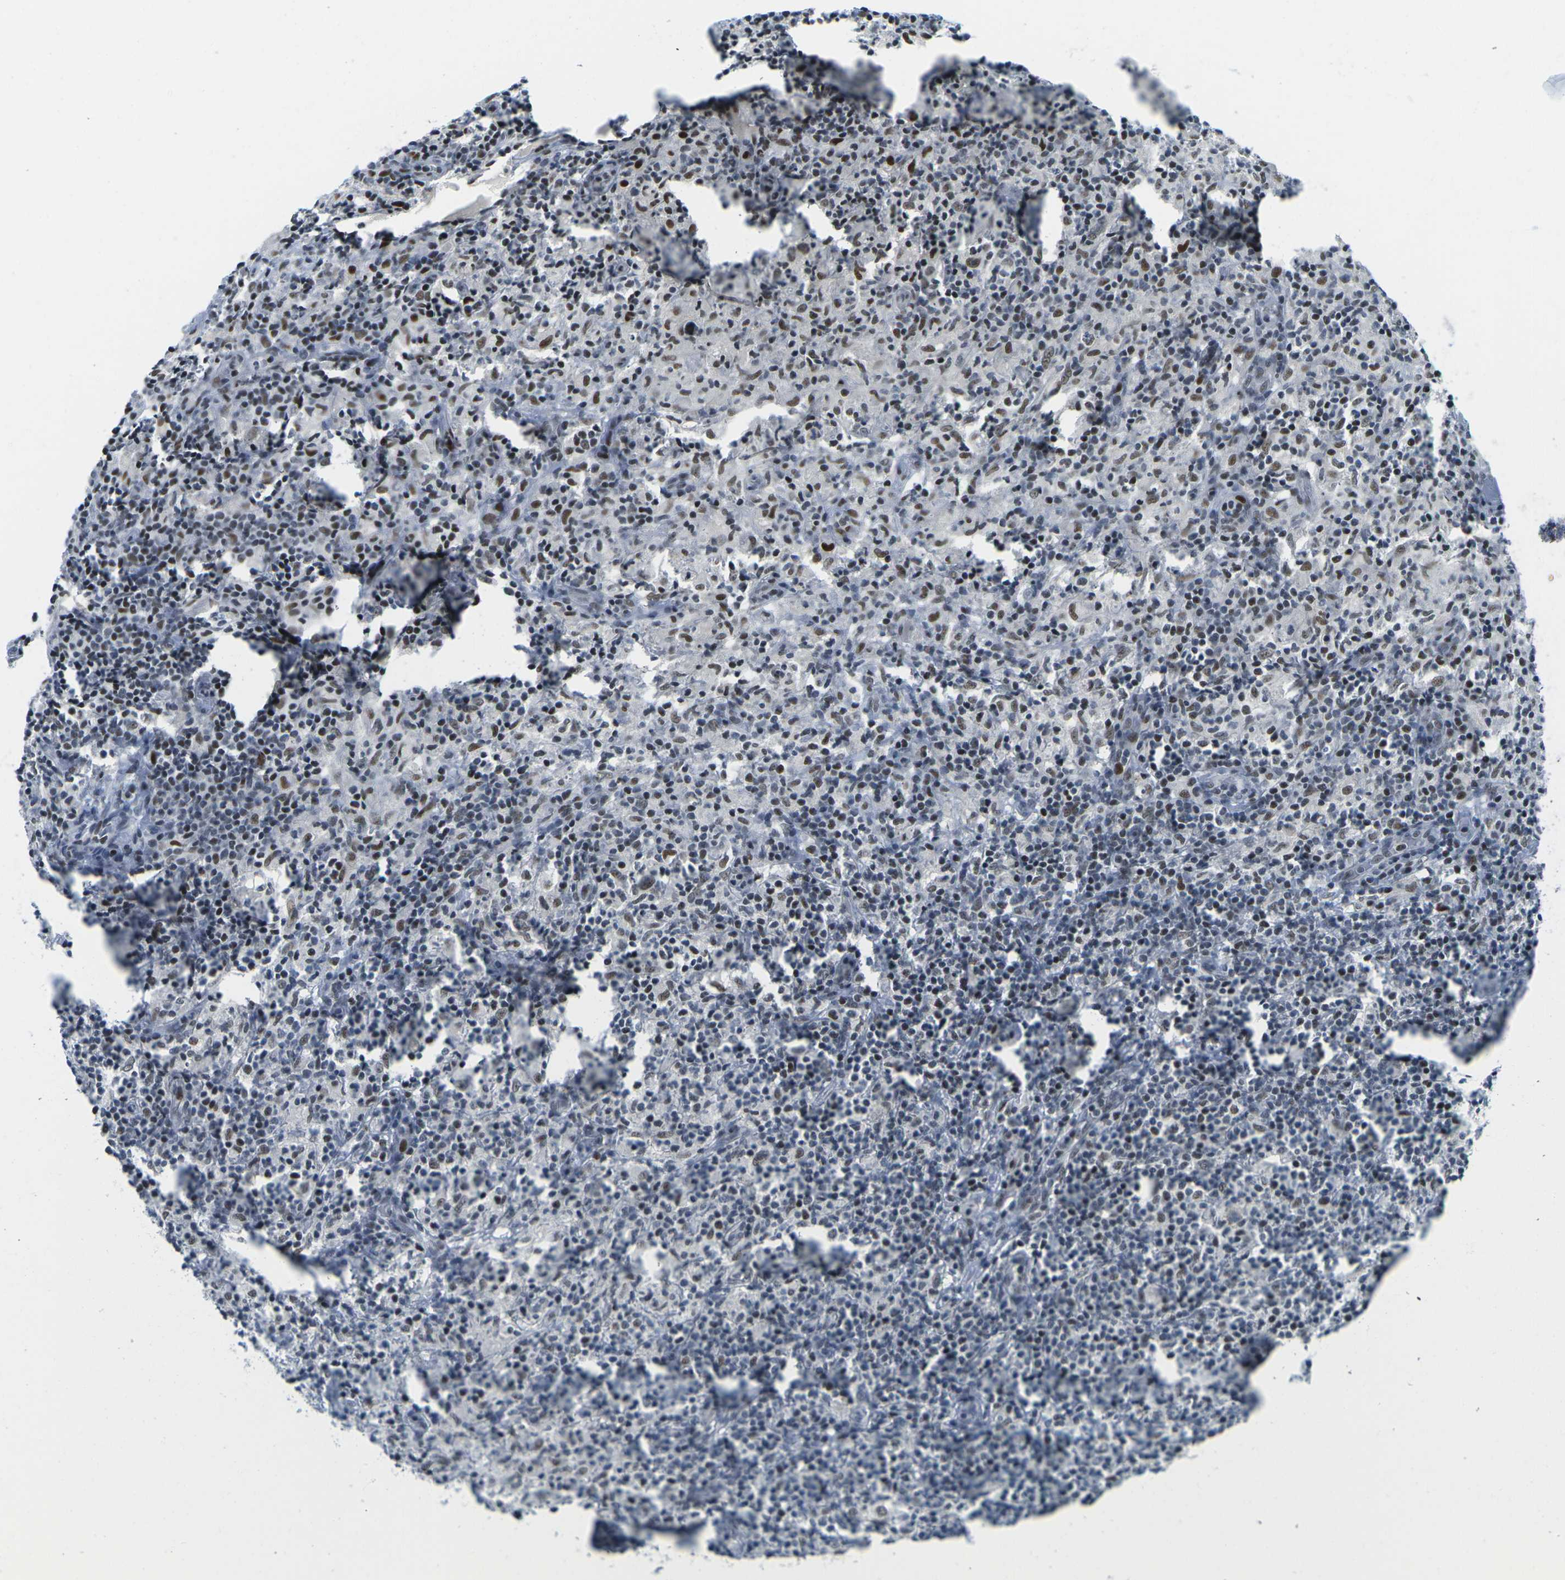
{"staining": {"intensity": "moderate", "quantity": ">75%", "location": "nuclear"}, "tissue": "lymphoma", "cell_type": "Tumor cells", "image_type": "cancer", "snomed": [{"axis": "morphology", "description": "Hodgkin's disease, NOS"}, {"axis": "topography", "description": "Lymph node"}], "caption": "Immunohistochemical staining of human lymphoma shows medium levels of moderate nuclear protein expression in about >75% of tumor cells. Using DAB (brown) and hematoxylin (blue) stains, captured at high magnification using brightfield microscopy.", "gene": "PRPF8", "patient": {"sex": "male", "age": 70}}